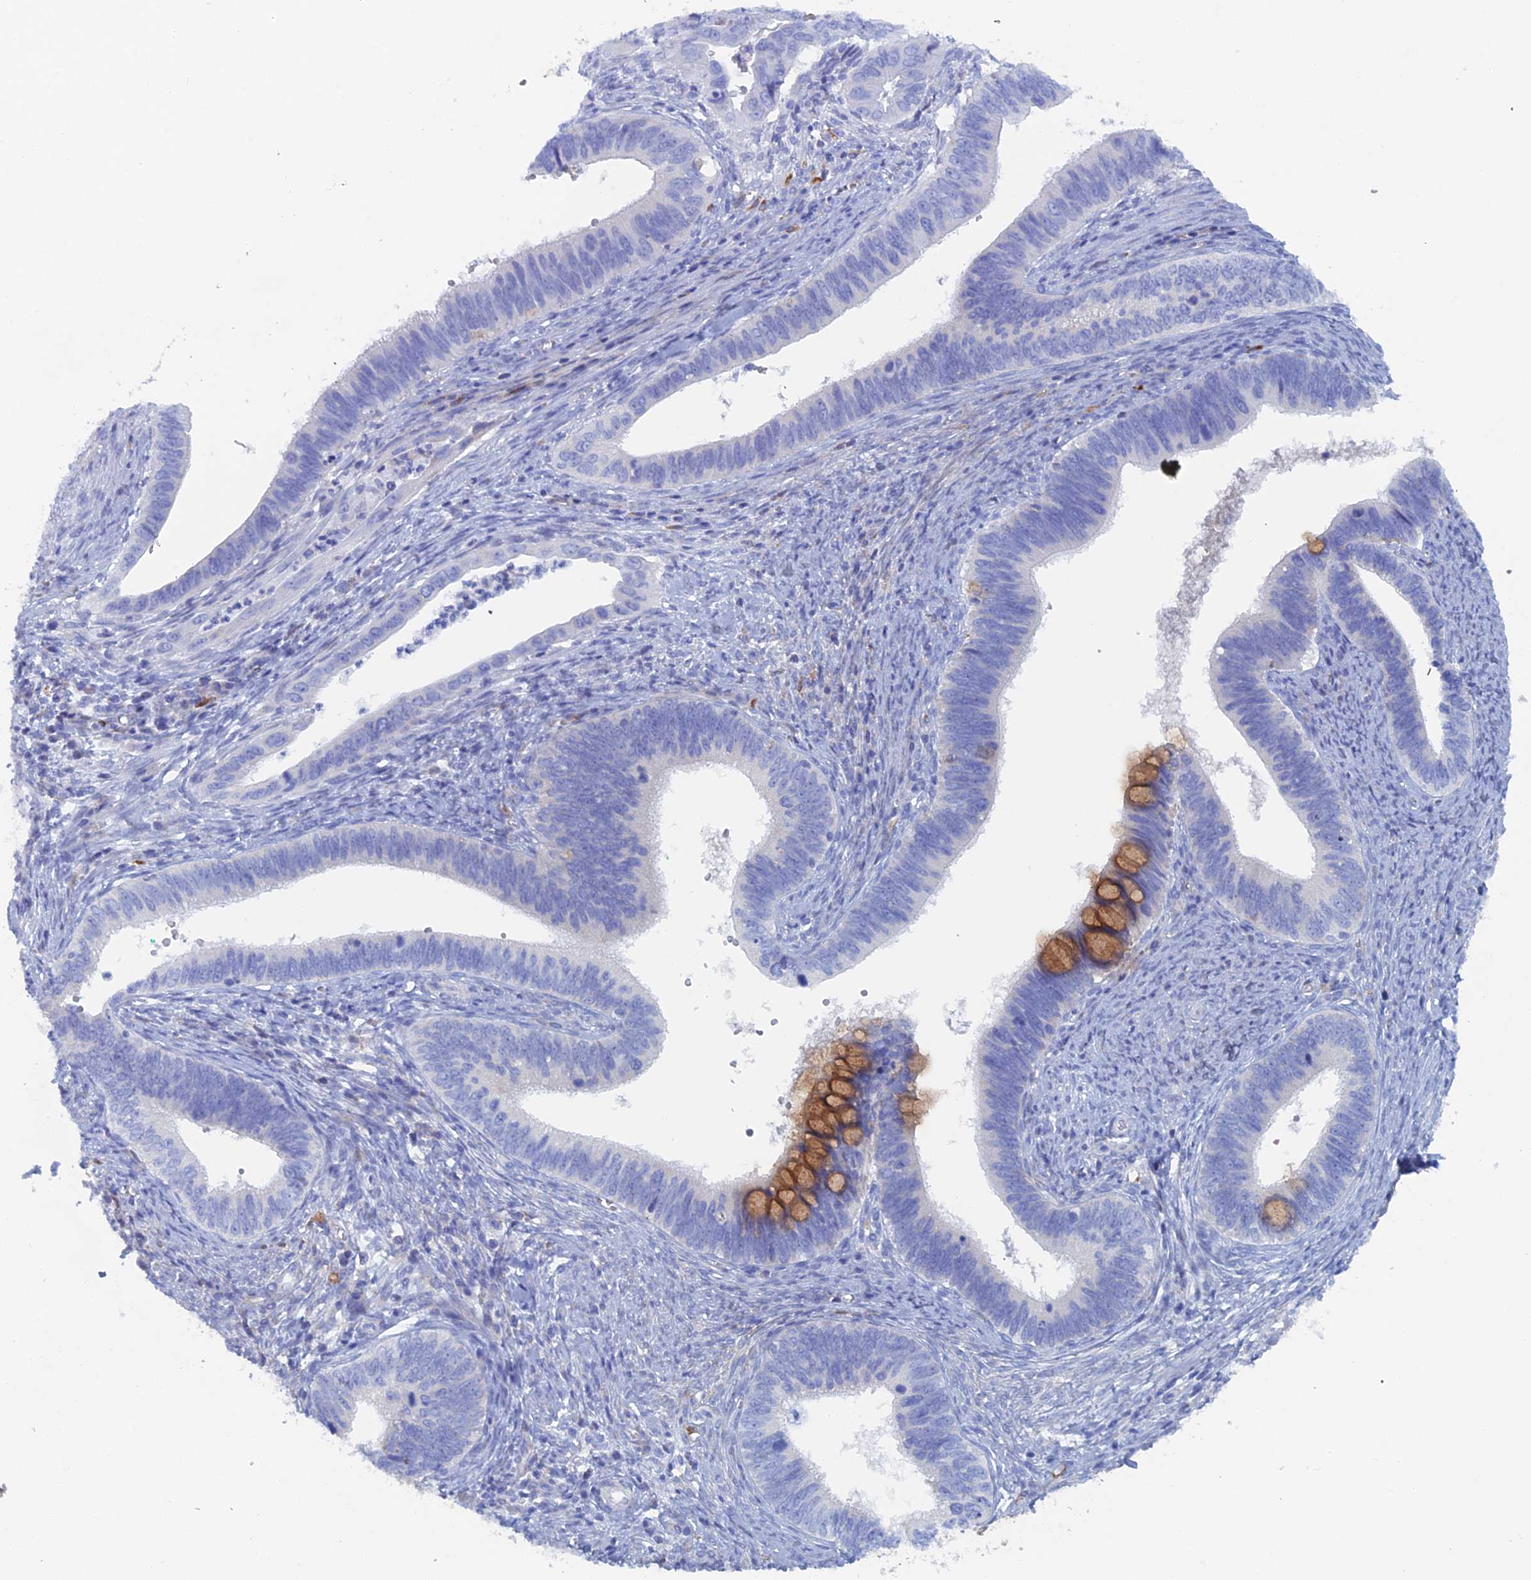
{"staining": {"intensity": "moderate", "quantity": "<25%", "location": "cytoplasmic/membranous"}, "tissue": "cervical cancer", "cell_type": "Tumor cells", "image_type": "cancer", "snomed": [{"axis": "morphology", "description": "Adenocarcinoma, NOS"}, {"axis": "topography", "description": "Cervix"}], "caption": "Brown immunohistochemical staining in cervical adenocarcinoma demonstrates moderate cytoplasmic/membranous expression in about <25% of tumor cells.", "gene": "COG7", "patient": {"sex": "female", "age": 42}}